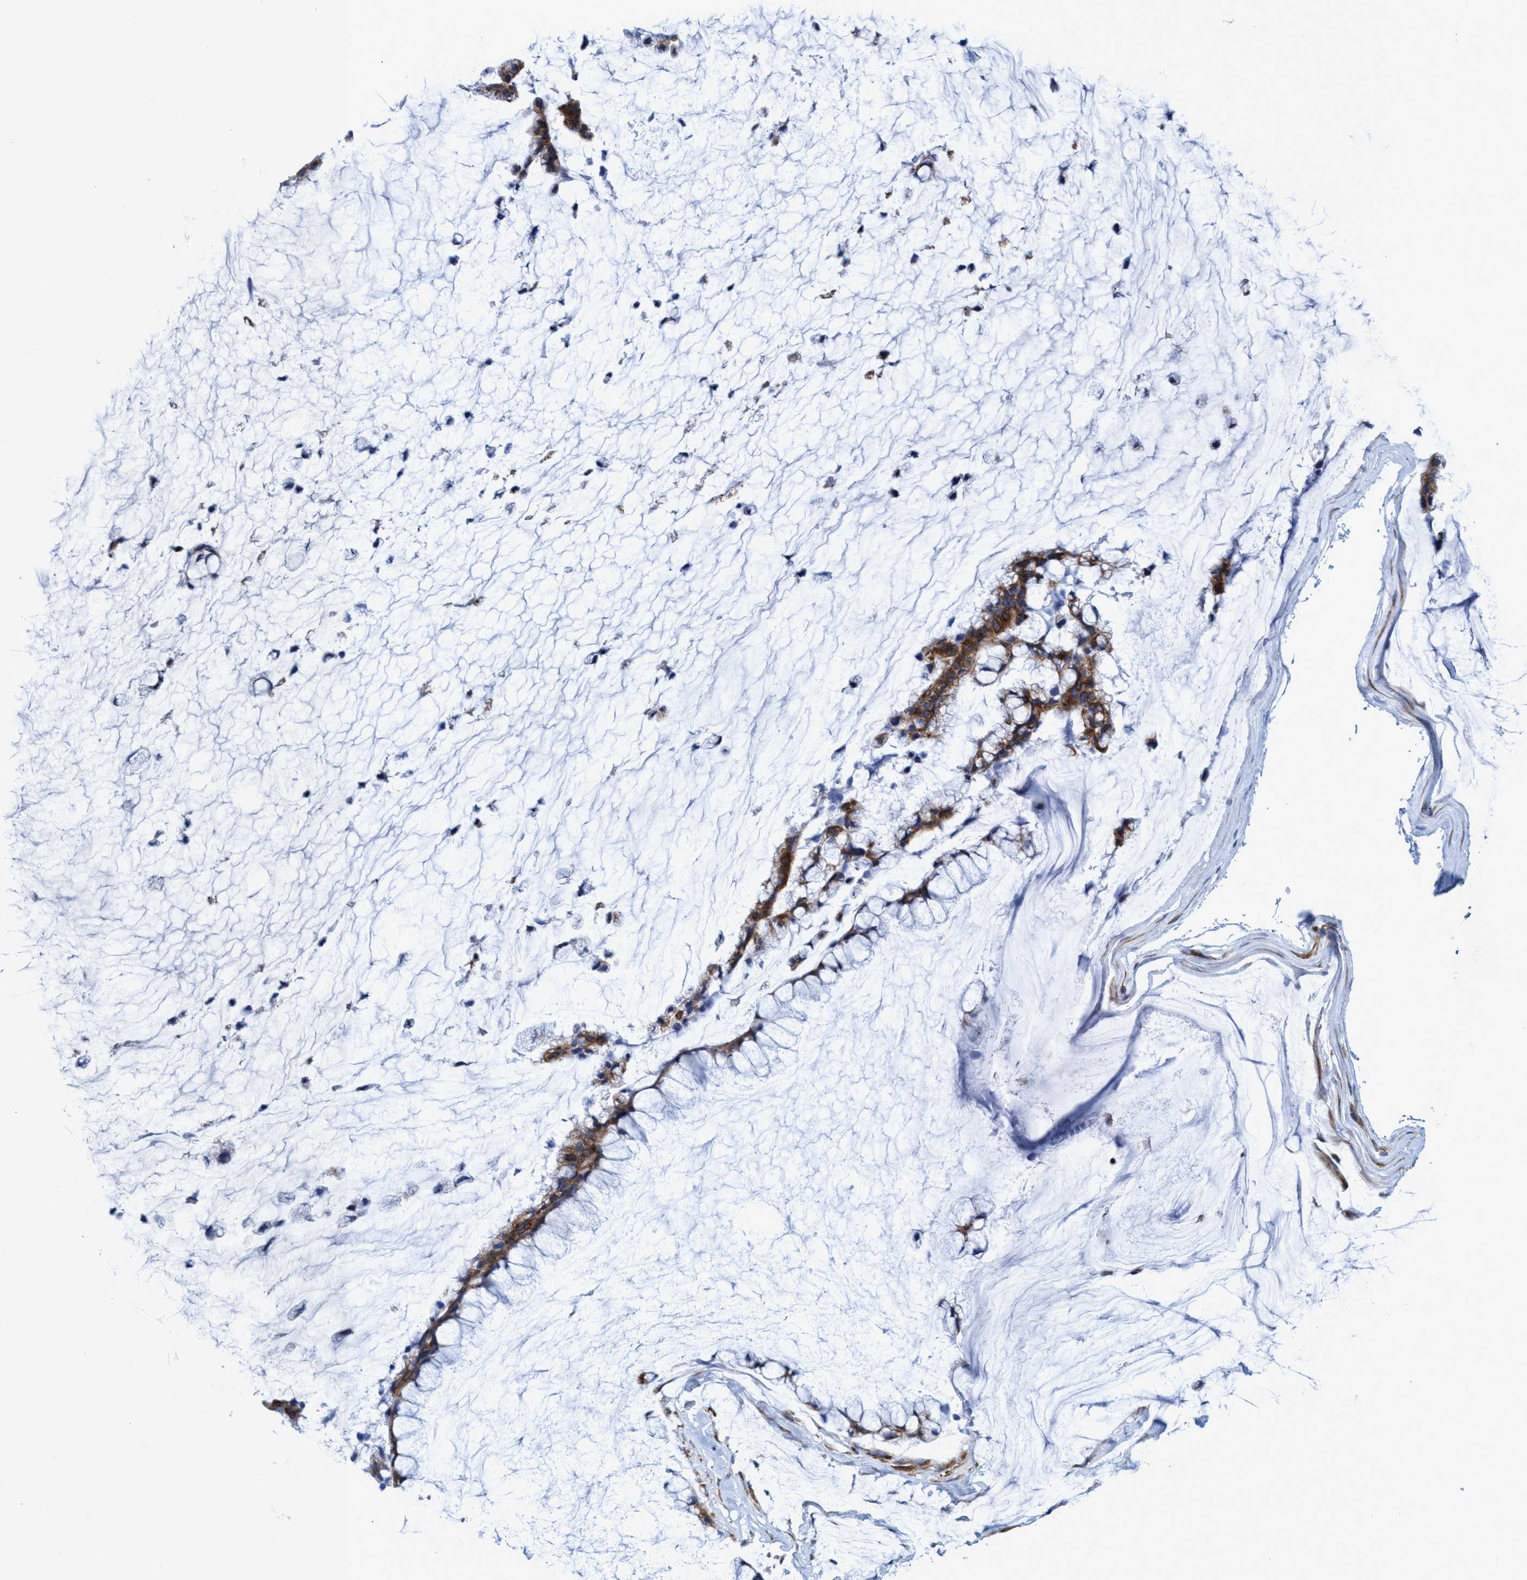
{"staining": {"intensity": "moderate", "quantity": ">75%", "location": "cytoplasmic/membranous"}, "tissue": "ovarian cancer", "cell_type": "Tumor cells", "image_type": "cancer", "snomed": [{"axis": "morphology", "description": "Cystadenocarcinoma, mucinous, NOS"}, {"axis": "topography", "description": "Ovary"}], "caption": "Moderate cytoplasmic/membranous protein positivity is appreciated in about >75% of tumor cells in ovarian cancer (mucinous cystadenocarcinoma).", "gene": "R3HCC1", "patient": {"sex": "female", "age": 39}}